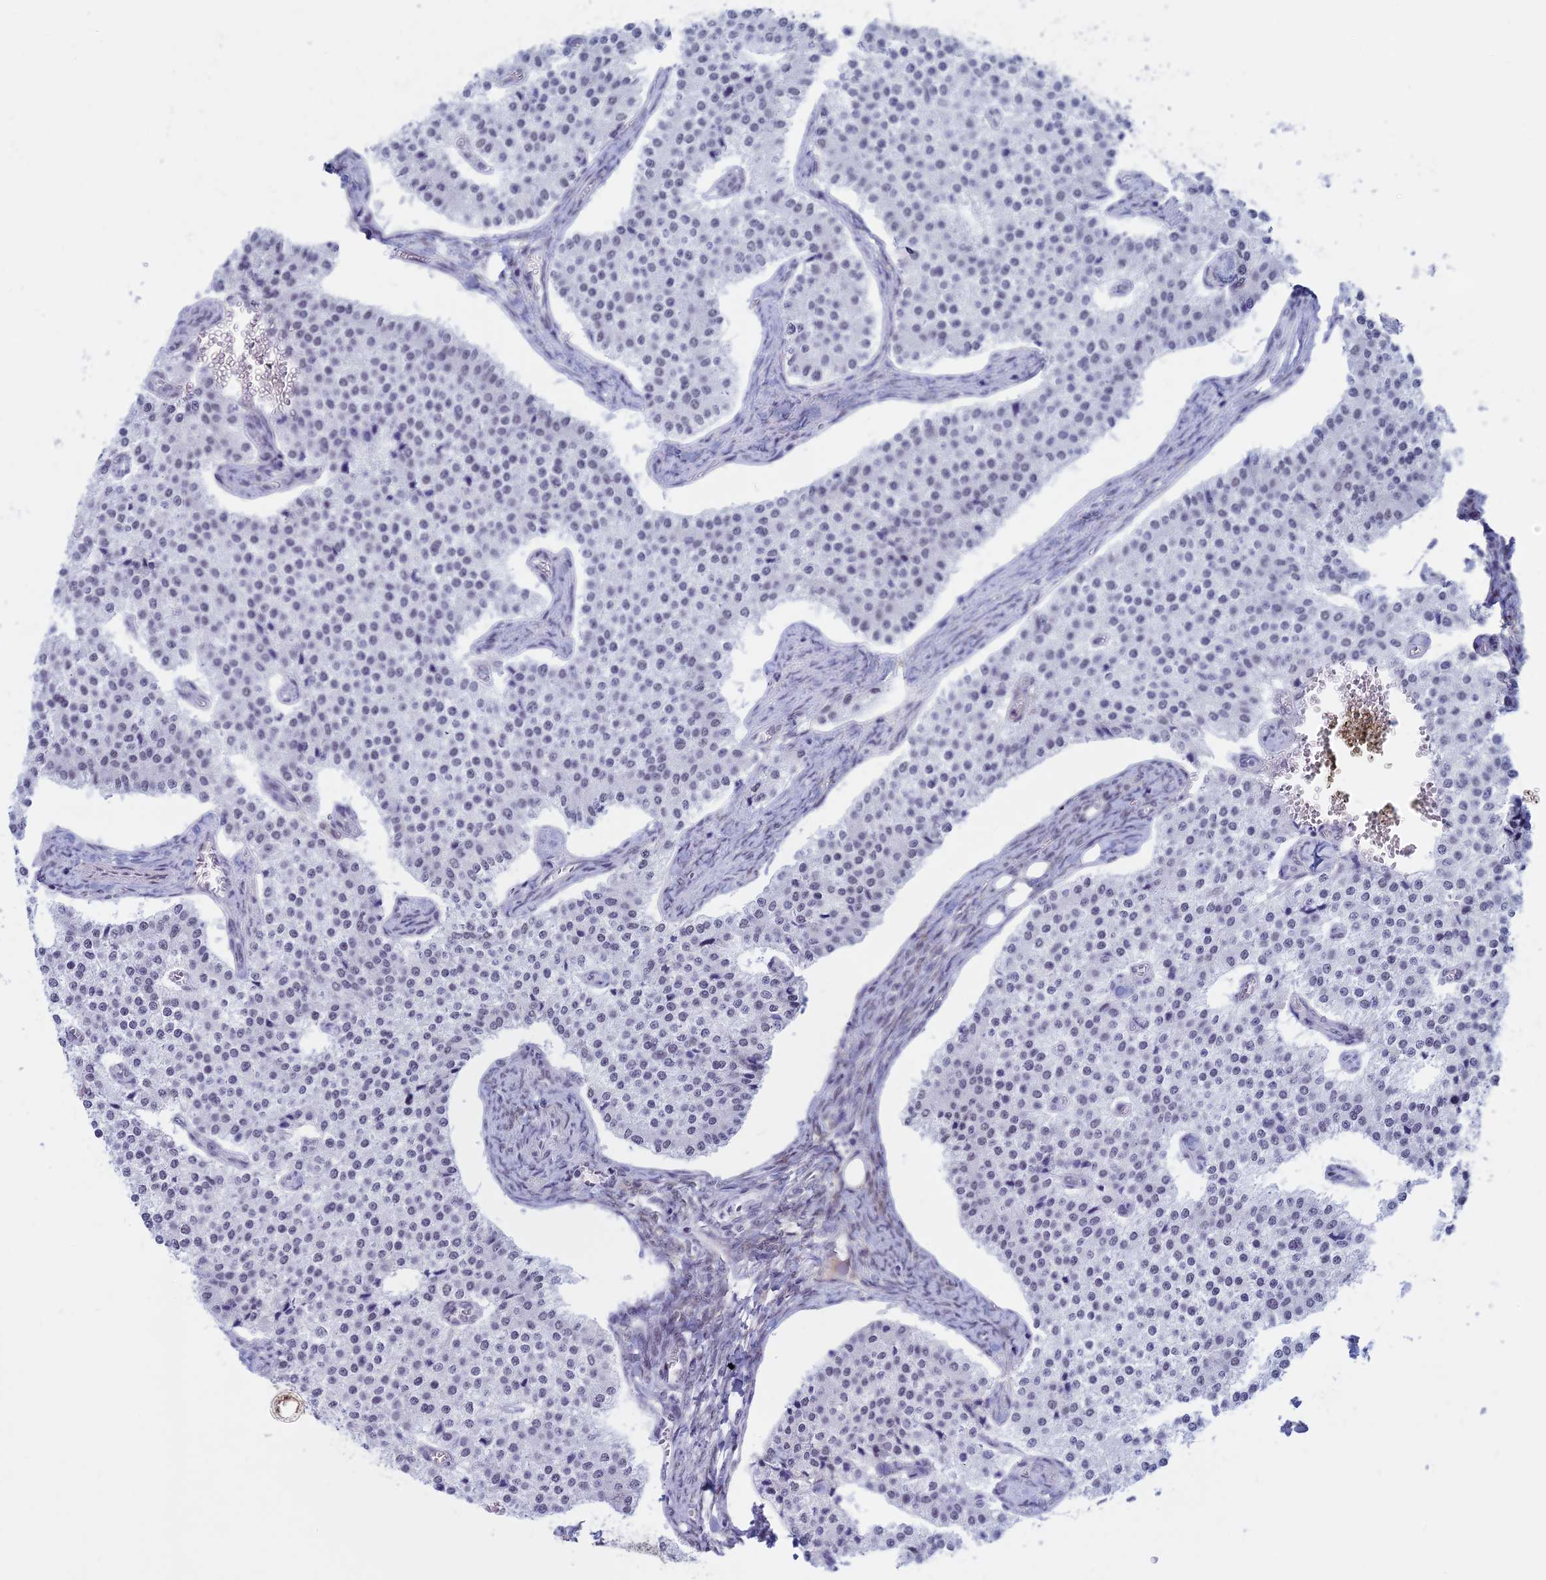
{"staining": {"intensity": "negative", "quantity": "none", "location": "none"}, "tissue": "carcinoid", "cell_type": "Tumor cells", "image_type": "cancer", "snomed": [{"axis": "morphology", "description": "Carcinoid, malignant, NOS"}, {"axis": "topography", "description": "Colon"}], "caption": "Tumor cells show no significant protein staining in carcinoid. (DAB immunohistochemistry (IHC) visualized using brightfield microscopy, high magnification).", "gene": "ASH2L", "patient": {"sex": "female", "age": 52}}